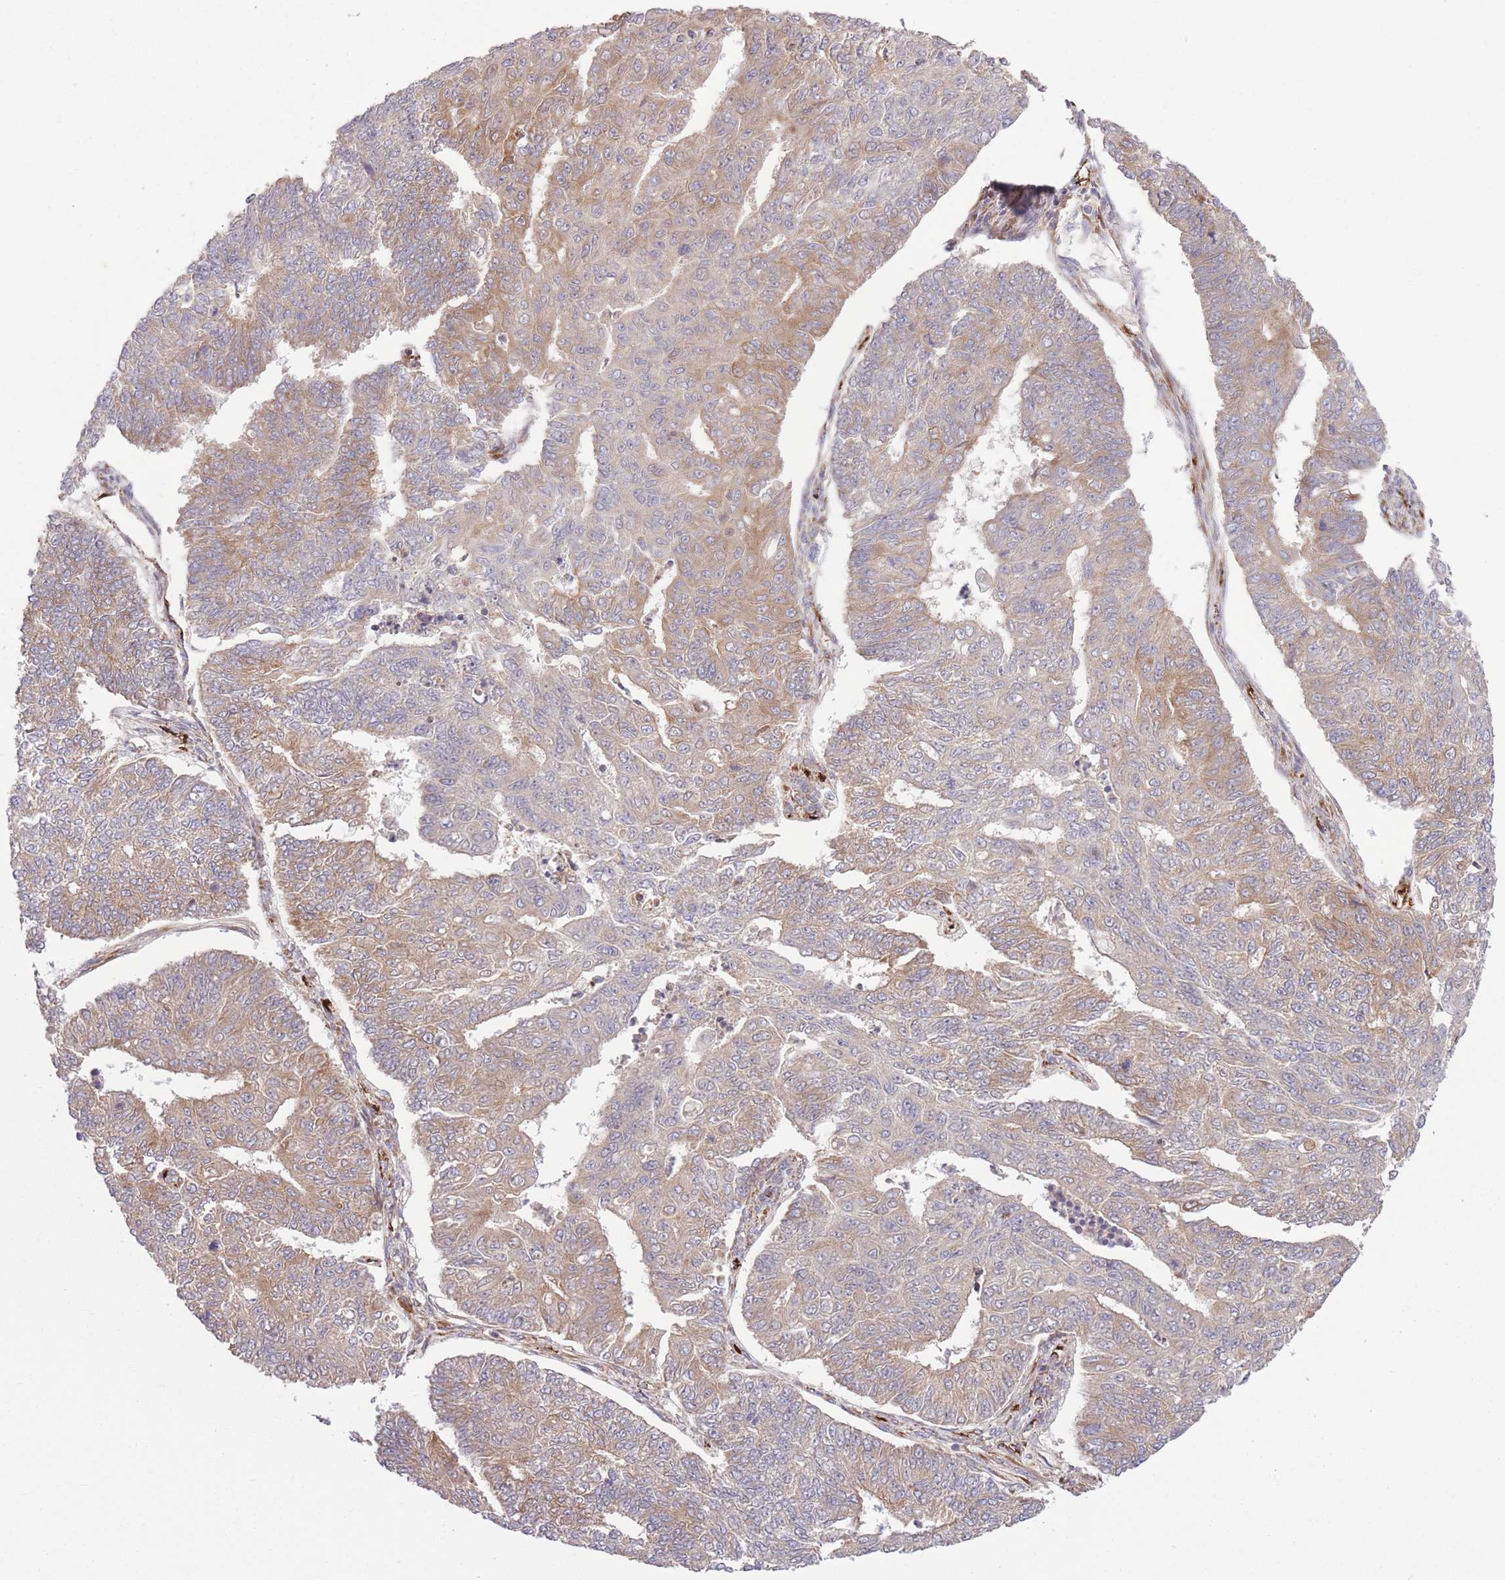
{"staining": {"intensity": "weak", "quantity": "25%-75%", "location": "cytoplasmic/membranous"}, "tissue": "endometrial cancer", "cell_type": "Tumor cells", "image_type": "cancer", "snomed": [{"axis": "morphology", "description": "Adenocarcinoma, NOS"}, {"axis": "topography", "description": "Endometrium"}], "caption": "The histopathology image displays immunohistochemical staining of endometrial cancer (adenocarcinoma). There is weak cytoplasmic/membranous staining is identified in about 25%-75% of tumor cells. (DAB IHC, brown staining for protein, blue staining for nuclei).", "gene": "CISH", "patient": {"sex": "female", "age": 32}}